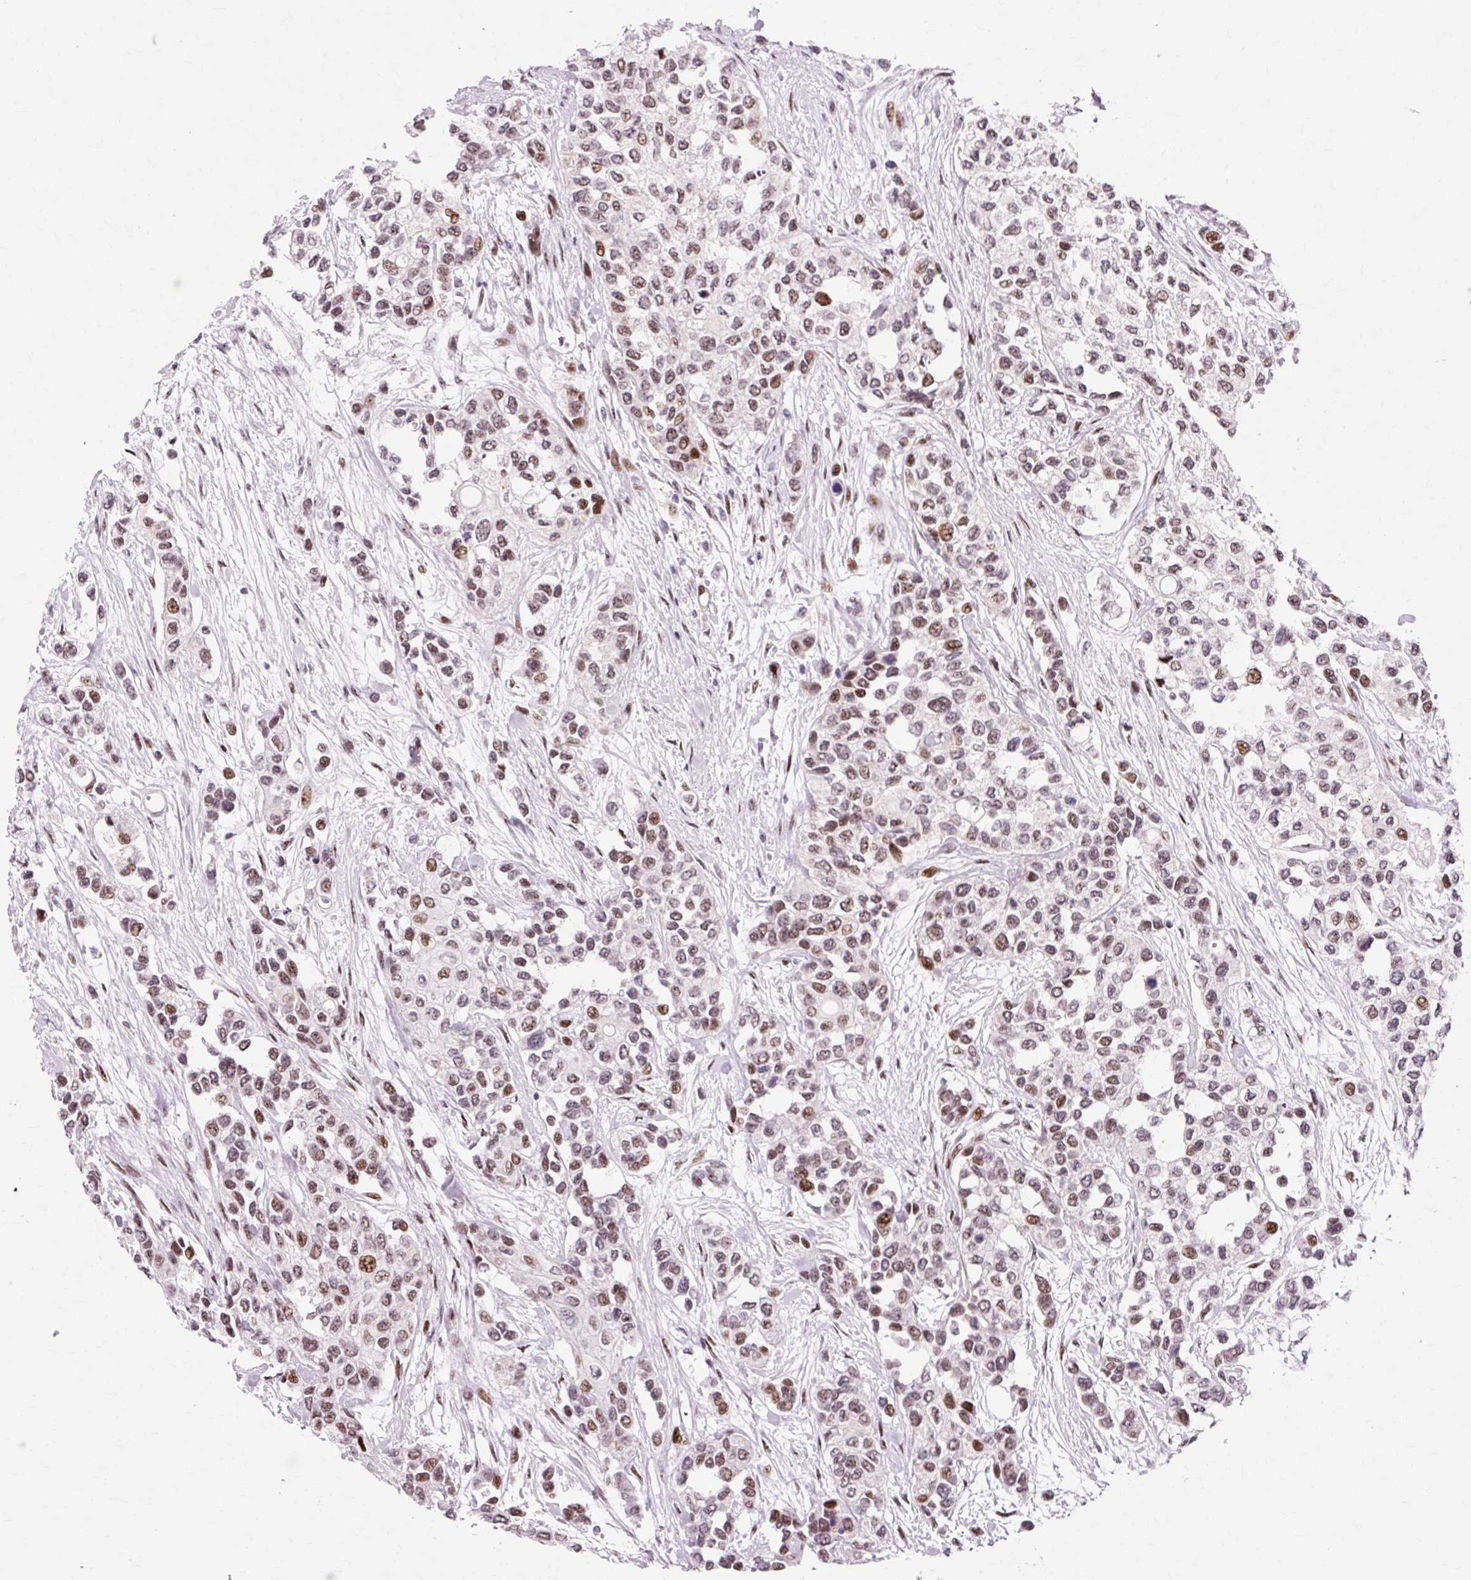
{"staining": {"intensity": "moderate", "quantity": ">75%", "location": "nuclear"}, "tissue": "urothelial cancer", "cell_type": "Tumor cells", "image_type": "cancer", "snomed": [{"axis": "morphology", "description": "Normal tissue, NOS"}, {"axis": "morphology", "description": "Urothelial carcinoma, High grade"}, {"axis": "topography", "description": "Vascular tissue"}, {"axis": "topography", "description": "Urinary bladder"}], "caption": "The histopathology image reveals a brown stain indicating the presence of a protein in the nuclear of tumor cells in urothelial cancer. (Brightfield microscopy of DAB IHC at high magnification).", "gene": "MACROD2", "patient": {"sex": "female", "age": 56}}